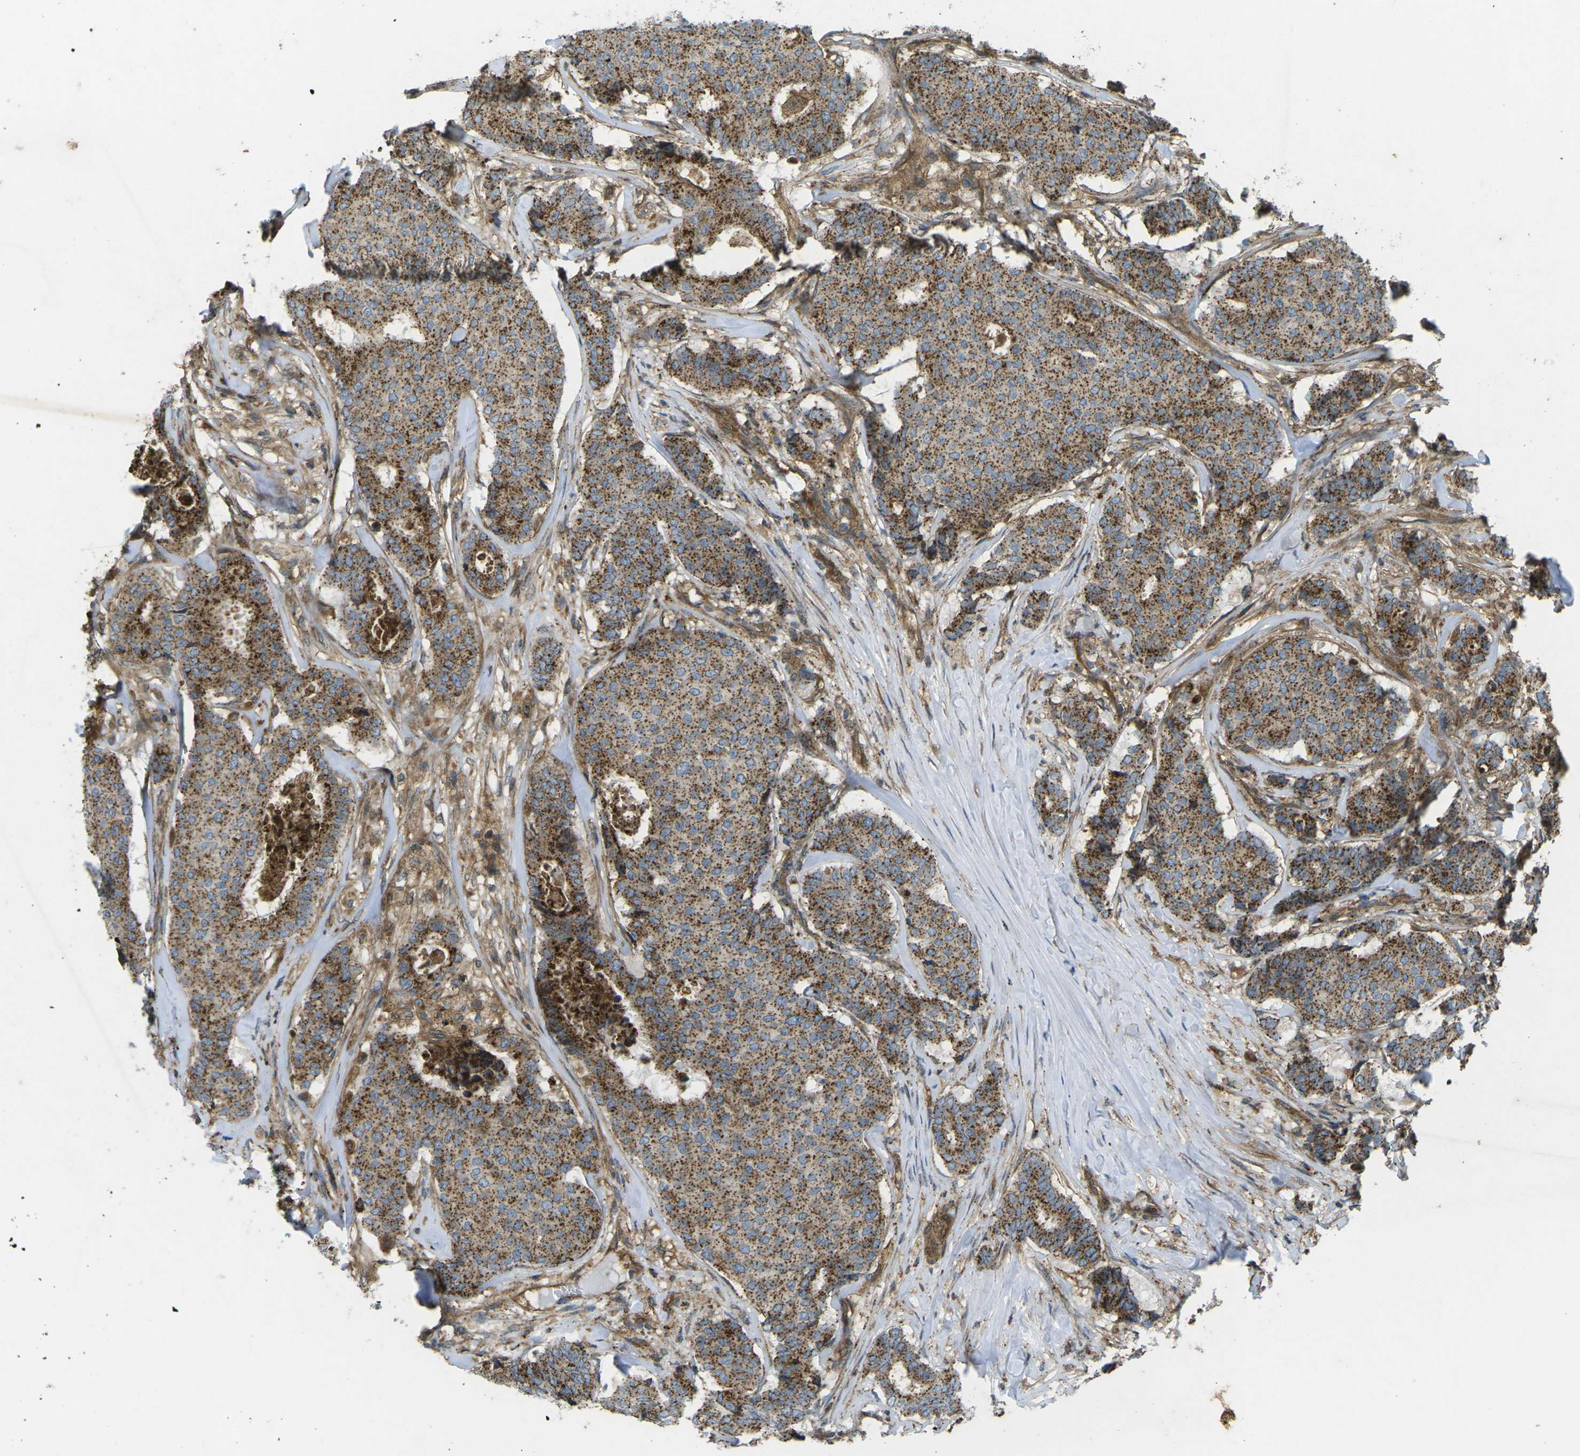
{"staining": {"intensity": "strong", "quantity": ">75%", "location": "cytoplasmic/membranous"}, "tissue": "breast cancer", "cell_type": "Tumor cells", "image_type": "cancer", "snomed": [{"axis": "morphology", "description": "Duct carcinoma"}, {"axis": "topography", "description": "Breast"}], "caption": "Breast cancer (invasive ductal carcinoma) stained with a protein marker exhibits strong staining in tumor cells.", "gene": "CHMP3", "patient": {"sex": "female", "age": 75}}